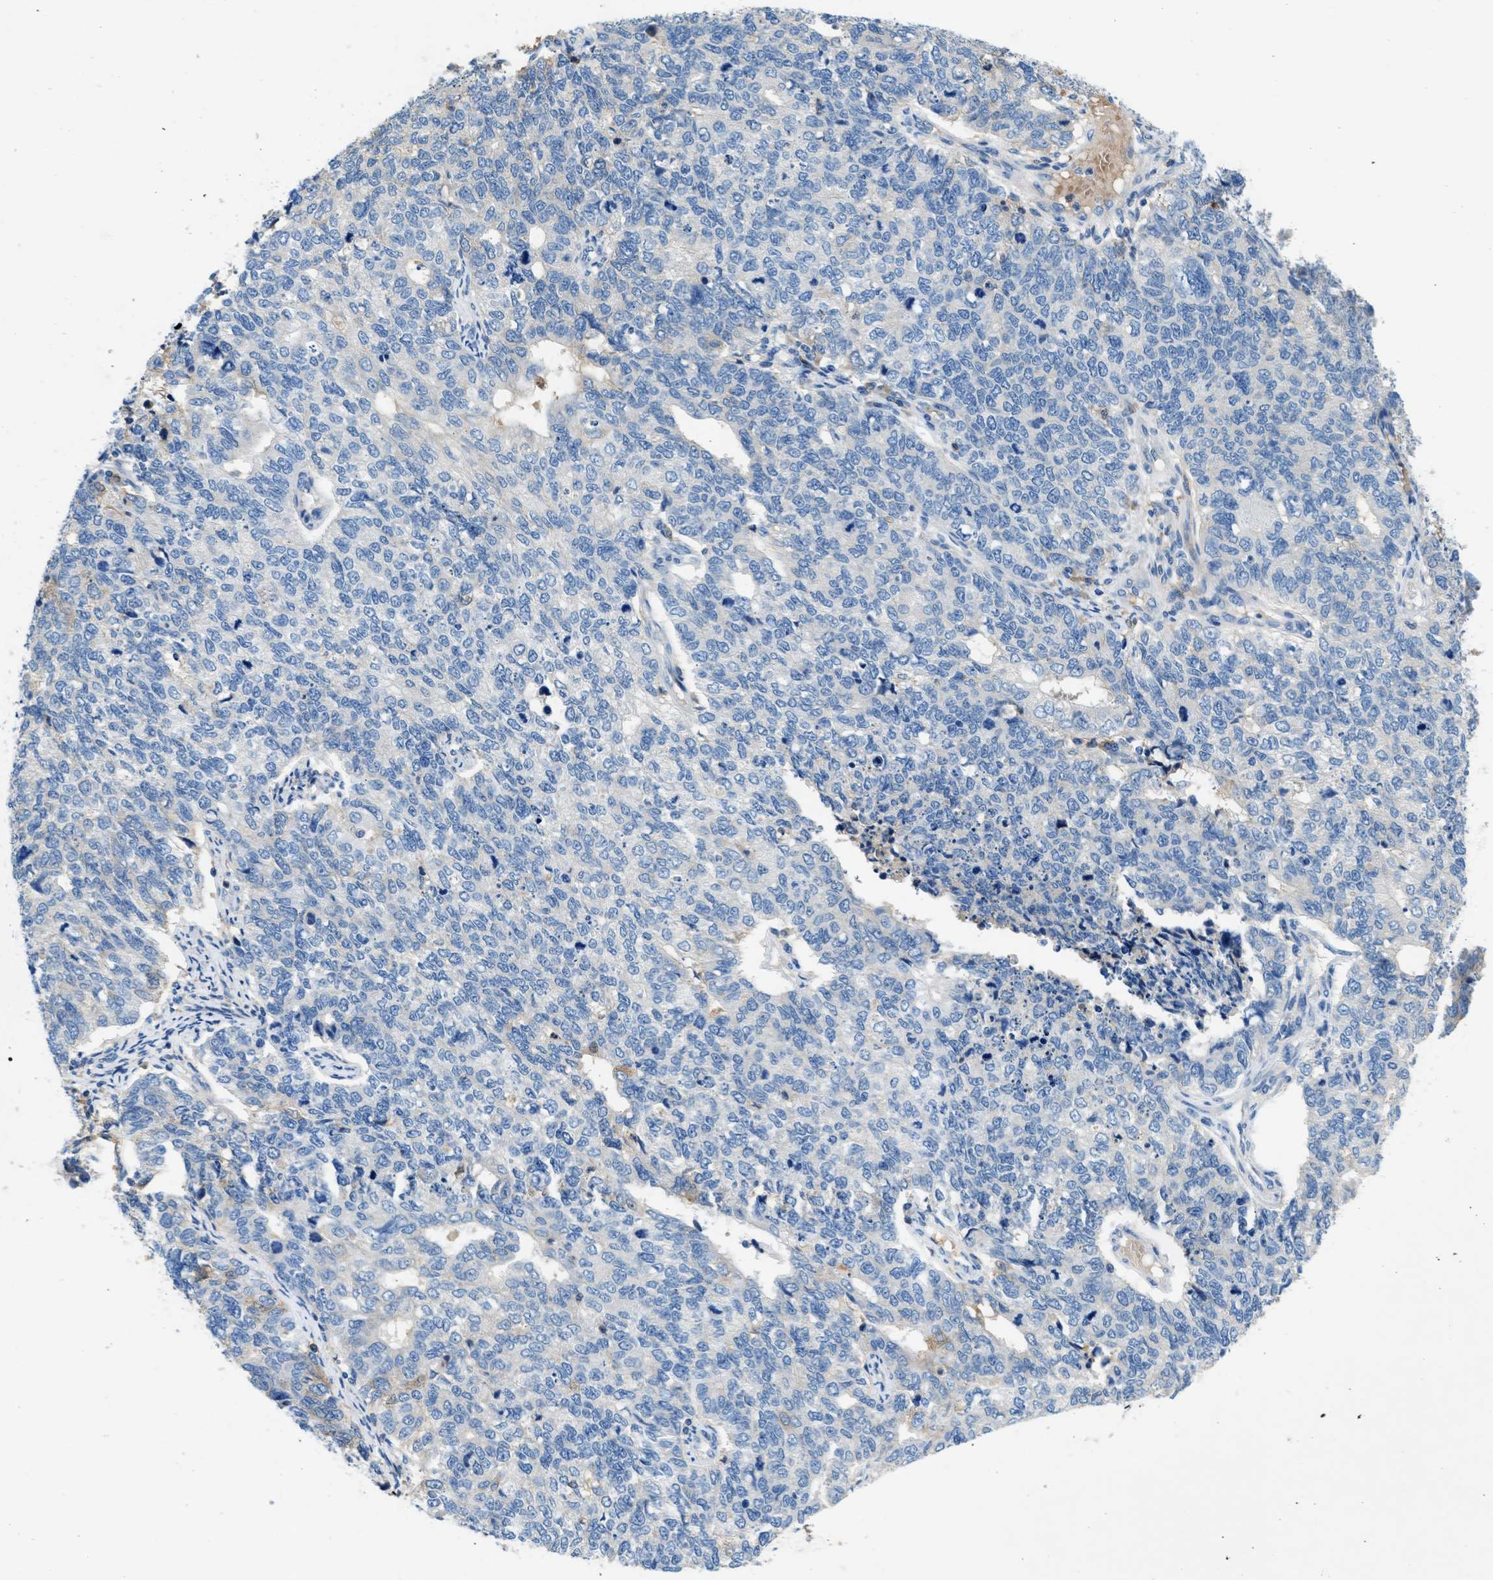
{"staining": {"intensity": "negative", "quantity": "none", "location": "none"}, "tissue": "cervical cancer", "cell_type": "Tumor cells", "image_type": "cancer", "snomed": [{"axis": "morphology", "description": "Squamous cell carcinoma, NOS"}, {"axis": "topography", "description": "Cervix"}], "caption": "Cervical cancer was stained to show a protein in brown. There is no significant positivity in tumor cells. (Immunohistochemistry, brightfield microscopy, high magnification).", "gene": "RWDD2B", "patient": {"sex": "female", "age": 63}}